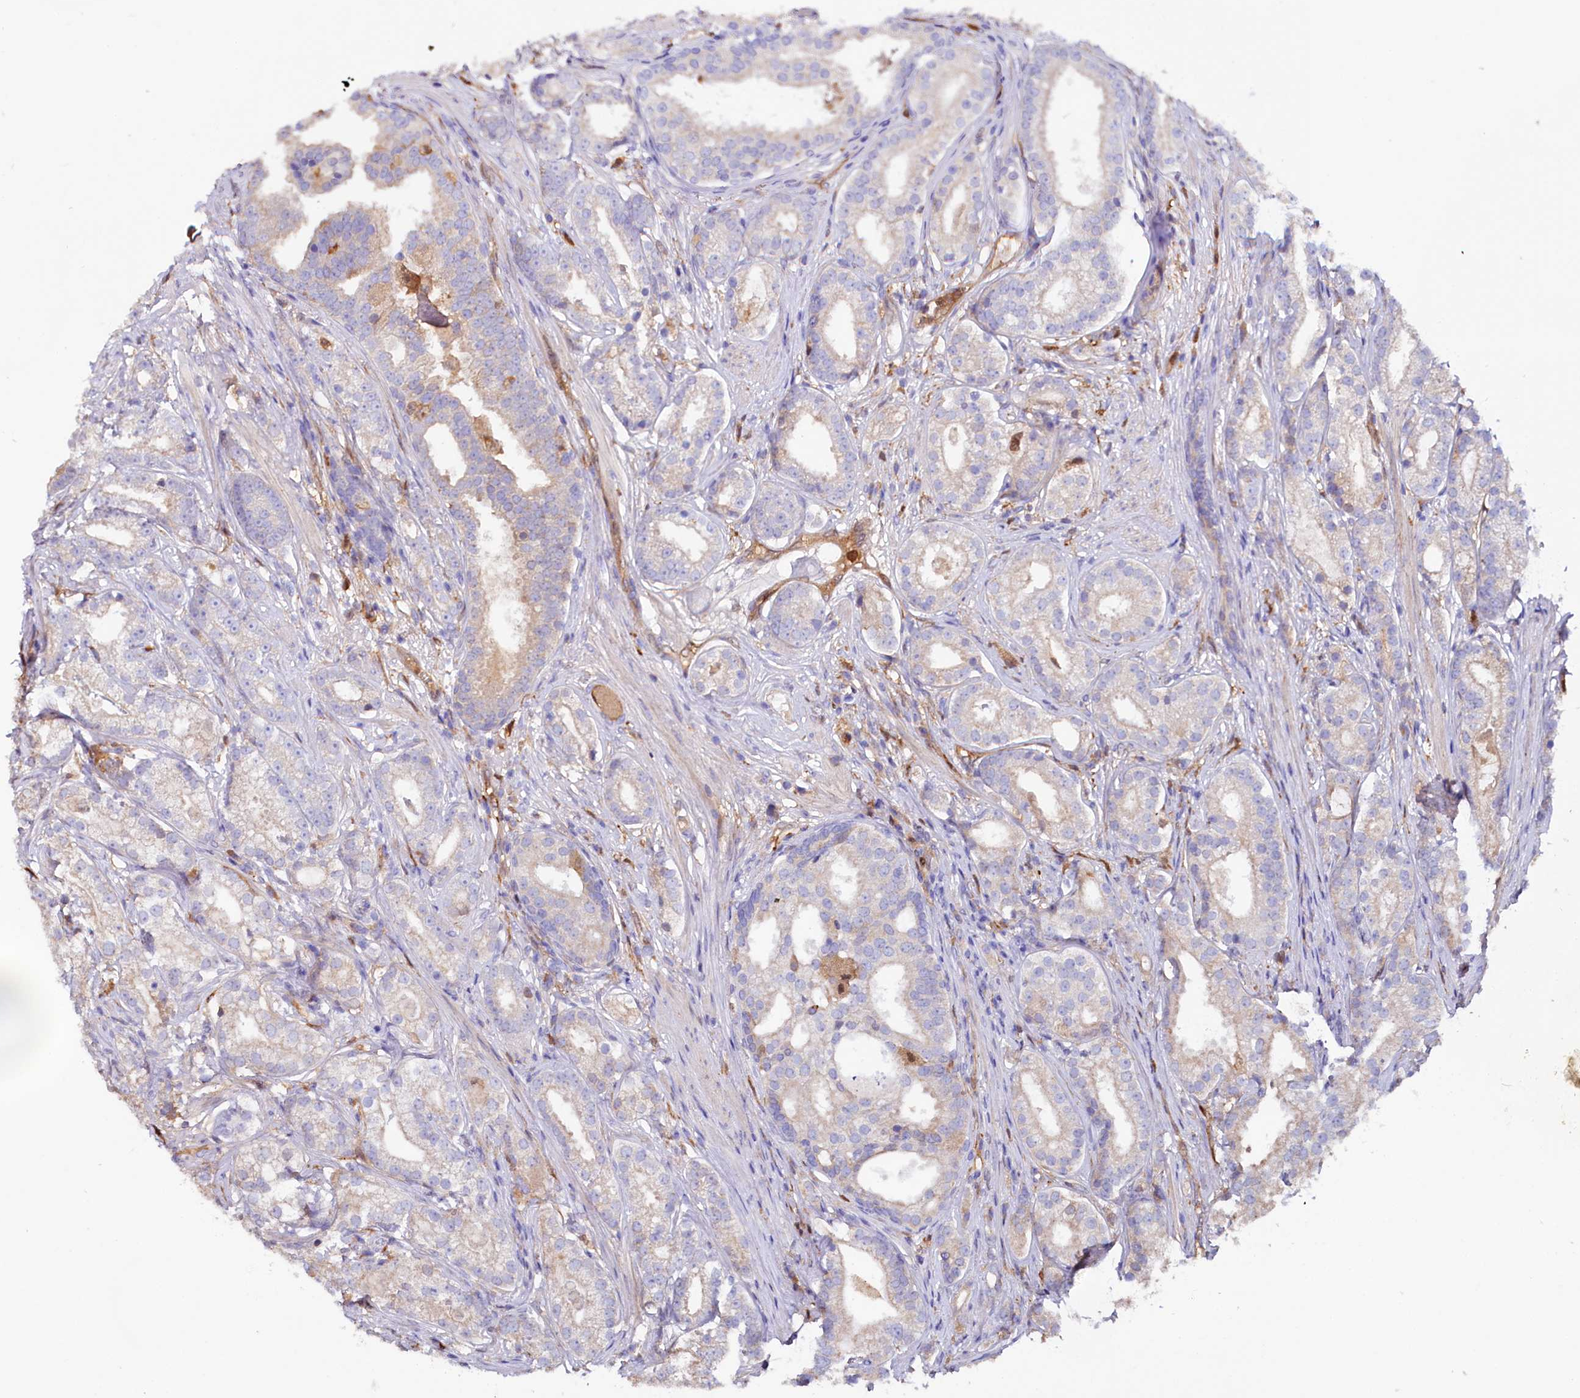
{"staining": {"intensity": "negative", "quantity": "none", "location": "none"}, "tissue": "prostate cancer", "cell_type": "Tumor cells", "image_type": "cancer", "snomed": [{"axis": "morphology", "description": "Adenocarcinoma, High grade"}, {"axis": "topography", "description": "Prostate"}], "caption": "The photomicrograph shows no significant expression in tumor cells of prostate high-grade adenocarcinoma. Nuclei are stained in blue.", "gene": "IL17RD", "patient": {"sex": "male", "age": 69}}